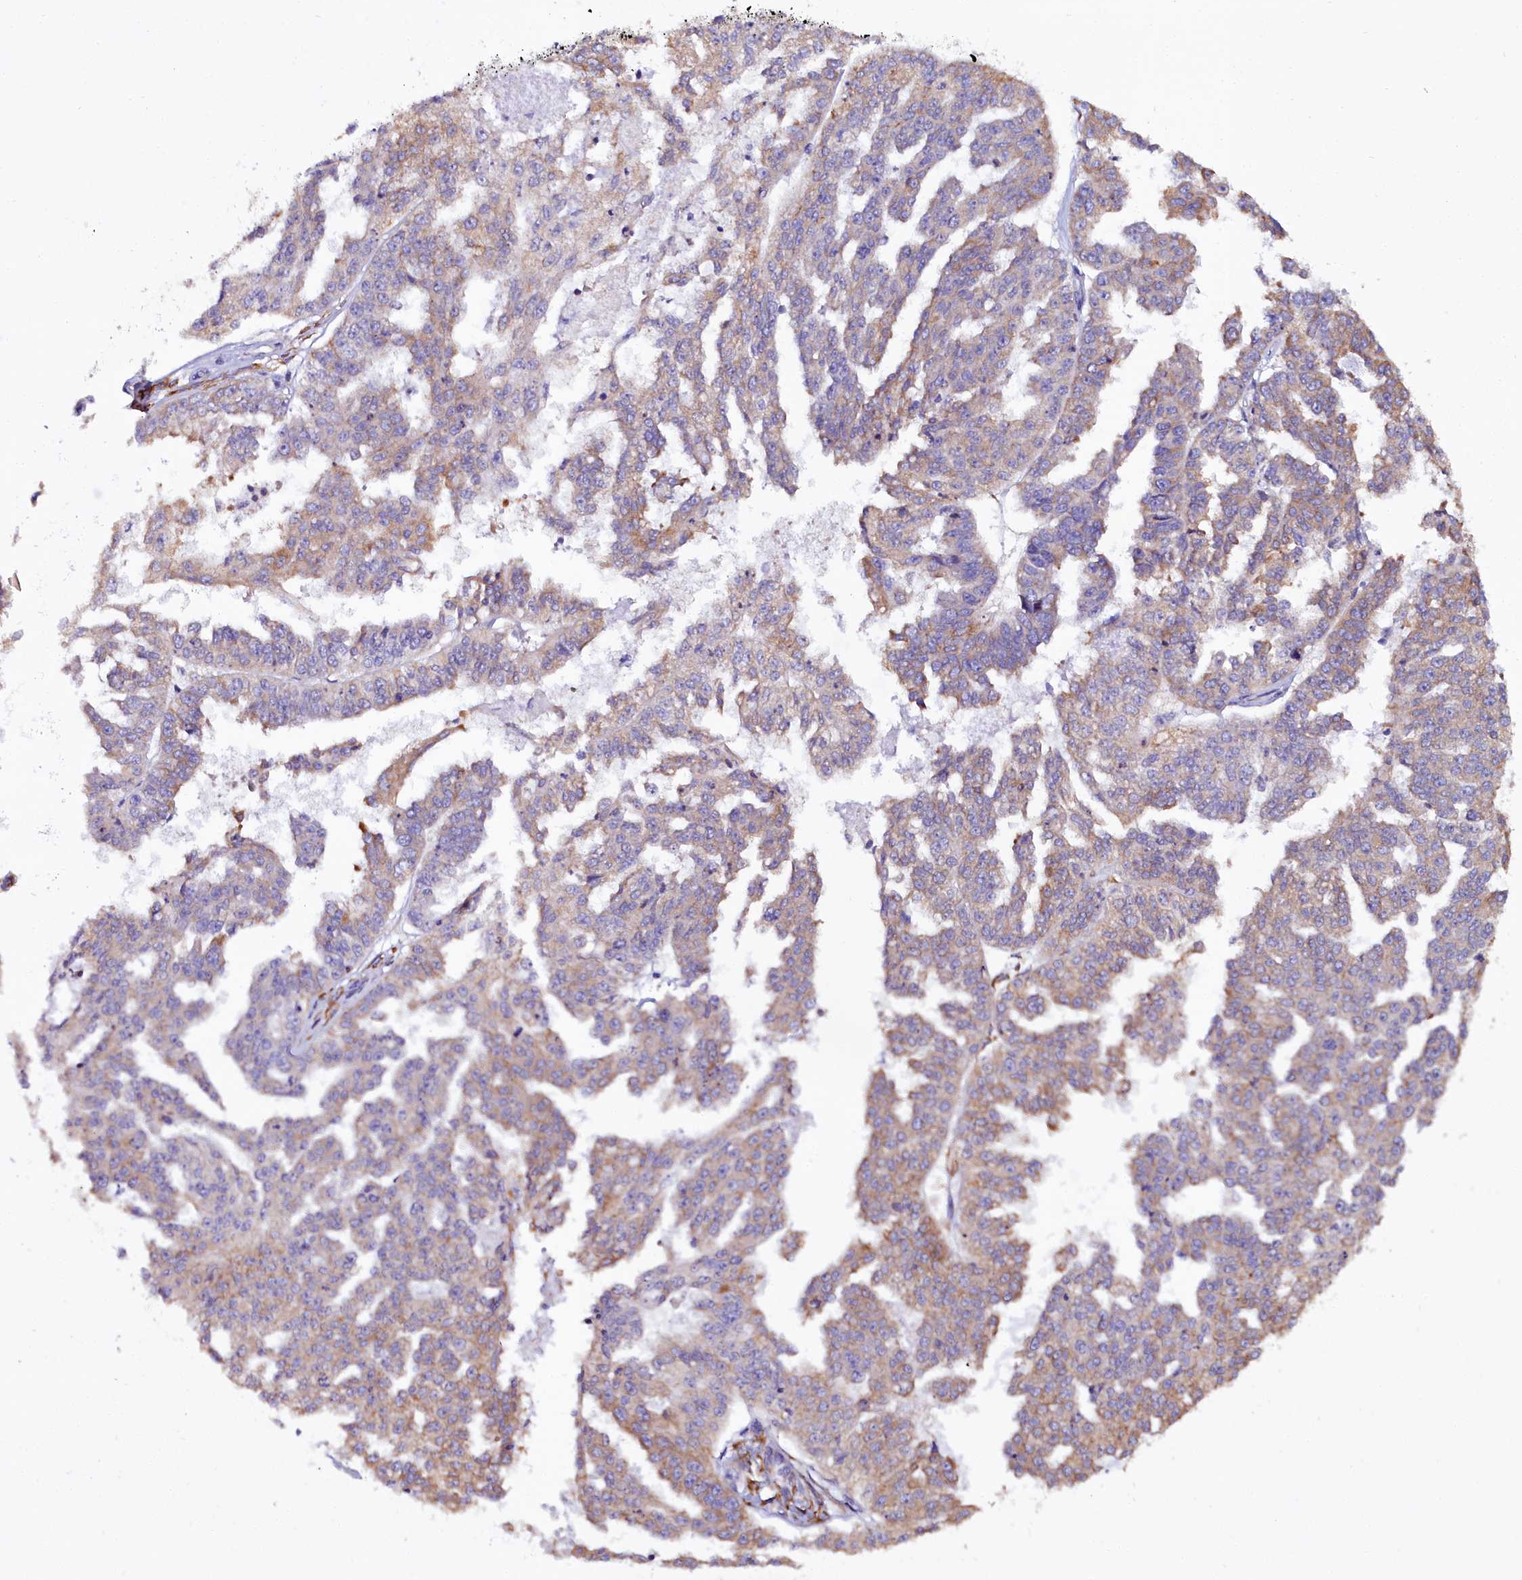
{"staining": {"intensity": "weak", "quantity": ">75%", "location": "cytoplasmic/membranous"}, "tissue": "ovarian cancer", "cell_type": "Tumor cells", "image_type": "cancer", "snomed": [{"axis": "morphology", "description": "Cystadenocarcinoma, serous, NOS"}, {"axis": "topography", "description": "Ovary"}], "caption": "High-magnification brightfield microscopy of ovarian cancer (serous cystadenocarcinoma) stained with DAB (3,3'-diaminobenzidine) (brown) and counterstained with hematoxylin (blue). tumor cells exhibit weak cytoplasmic/membranous positivity is appreciated in about>75% of cells.", "gene": "TXNDC5", "patient": {"sex": "female", "age": 58}}